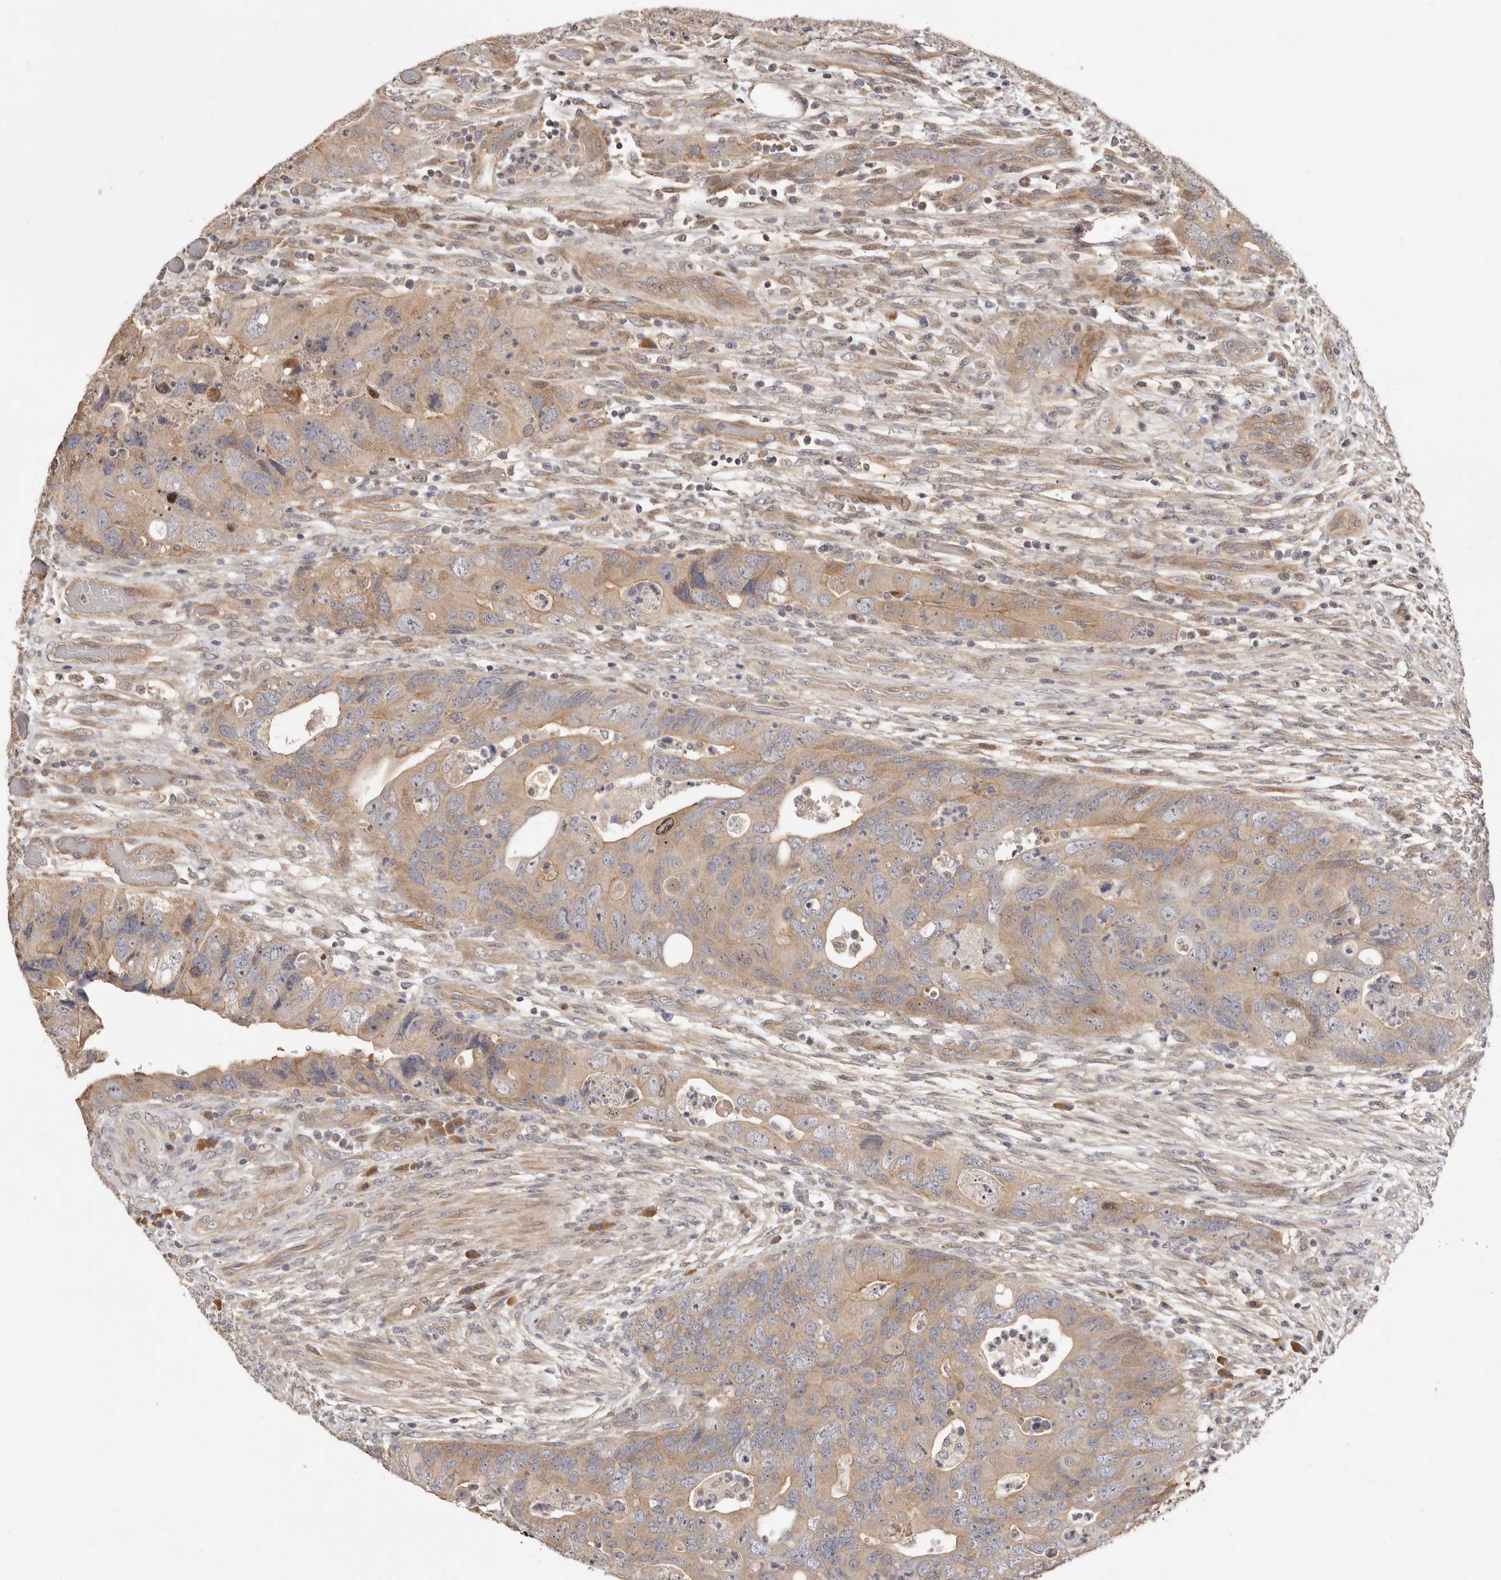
{"staining": {"intensity": "moderate", "quantity": "25%-75%", "location": "cytoplasmic/membranous"}, "tissue": "colorectal cancer", "cell_type": "Tumor cells", "image_type": "cancer", "snomed": [{"axis": "morphology", "description": "Adenocarcinoma, NOS"}, {"axis": "topography", "description": "Rectum"}], "caption": "This is an image of immunohistochemistry staining of adenocarcinoma (colorectal), which shows moderate staining in the cytoplasmic/membranous of tumor cells.", "gene": "DOP1A", "patient": {"sex": "male", "age": 63}}